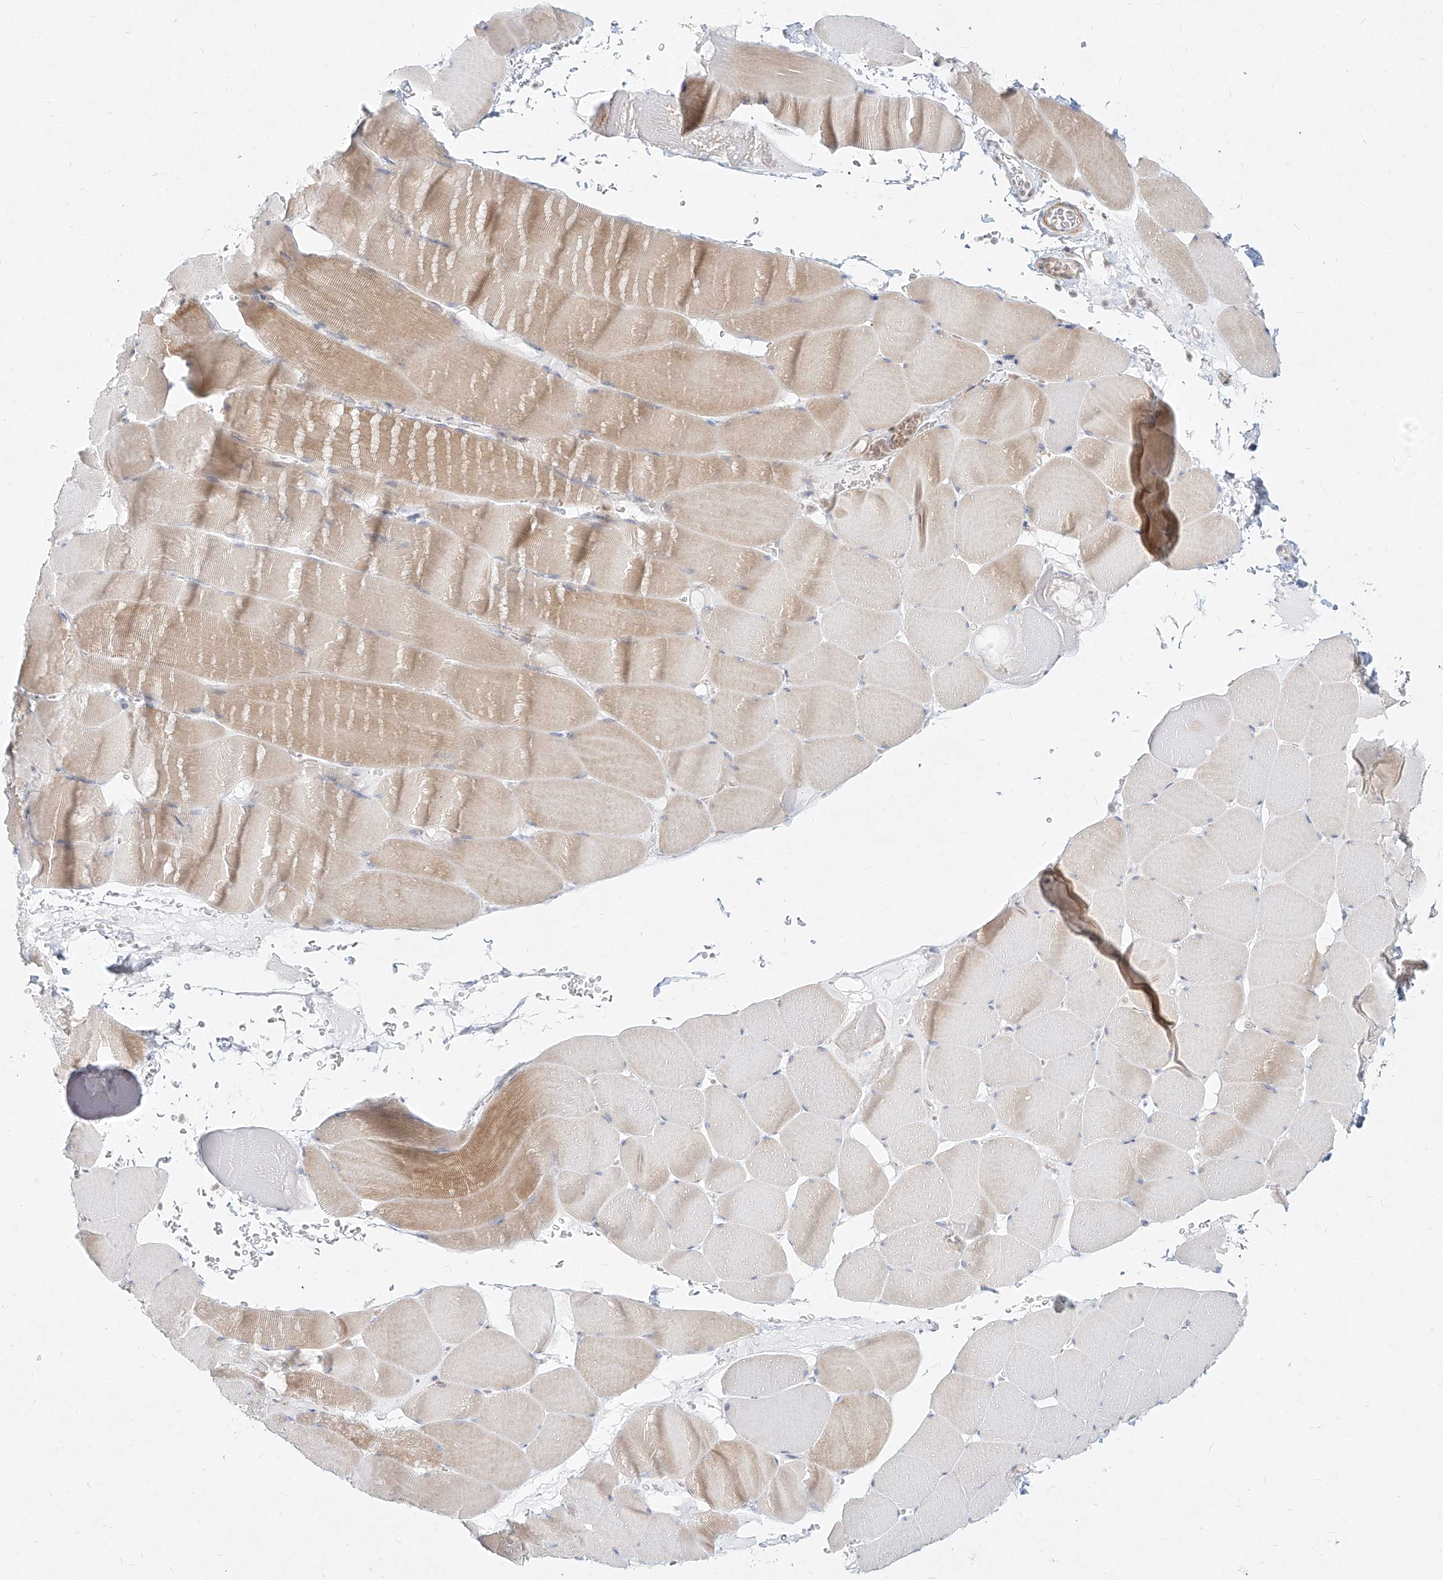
{"staining": {"intensity": "moderate", "quantity": "25%-75%", "location": "cytoplasmic/membranous"}, "tissue": "skeletal muscle", "cell_type": "Myocytes", "image_type": "normal", "snomed": [{"axis": "morphology", "description": "Normal tissue, NOS"}, {"axis": "topography", "description": "Skeletal muscle"}], "caption": "High-power microscopy captured an immunohistochemistry (IHC) photomicrograph of benign skeletal muscle, revealing moderate cytoplasmic/membranous positivity in approximately 25%-75% of myocytes. (brown staining indicates protein expression, while blue staining denotes nuclei).", "gene": "SLC2A12", "patient": {"sex": "male", "age": 62}}